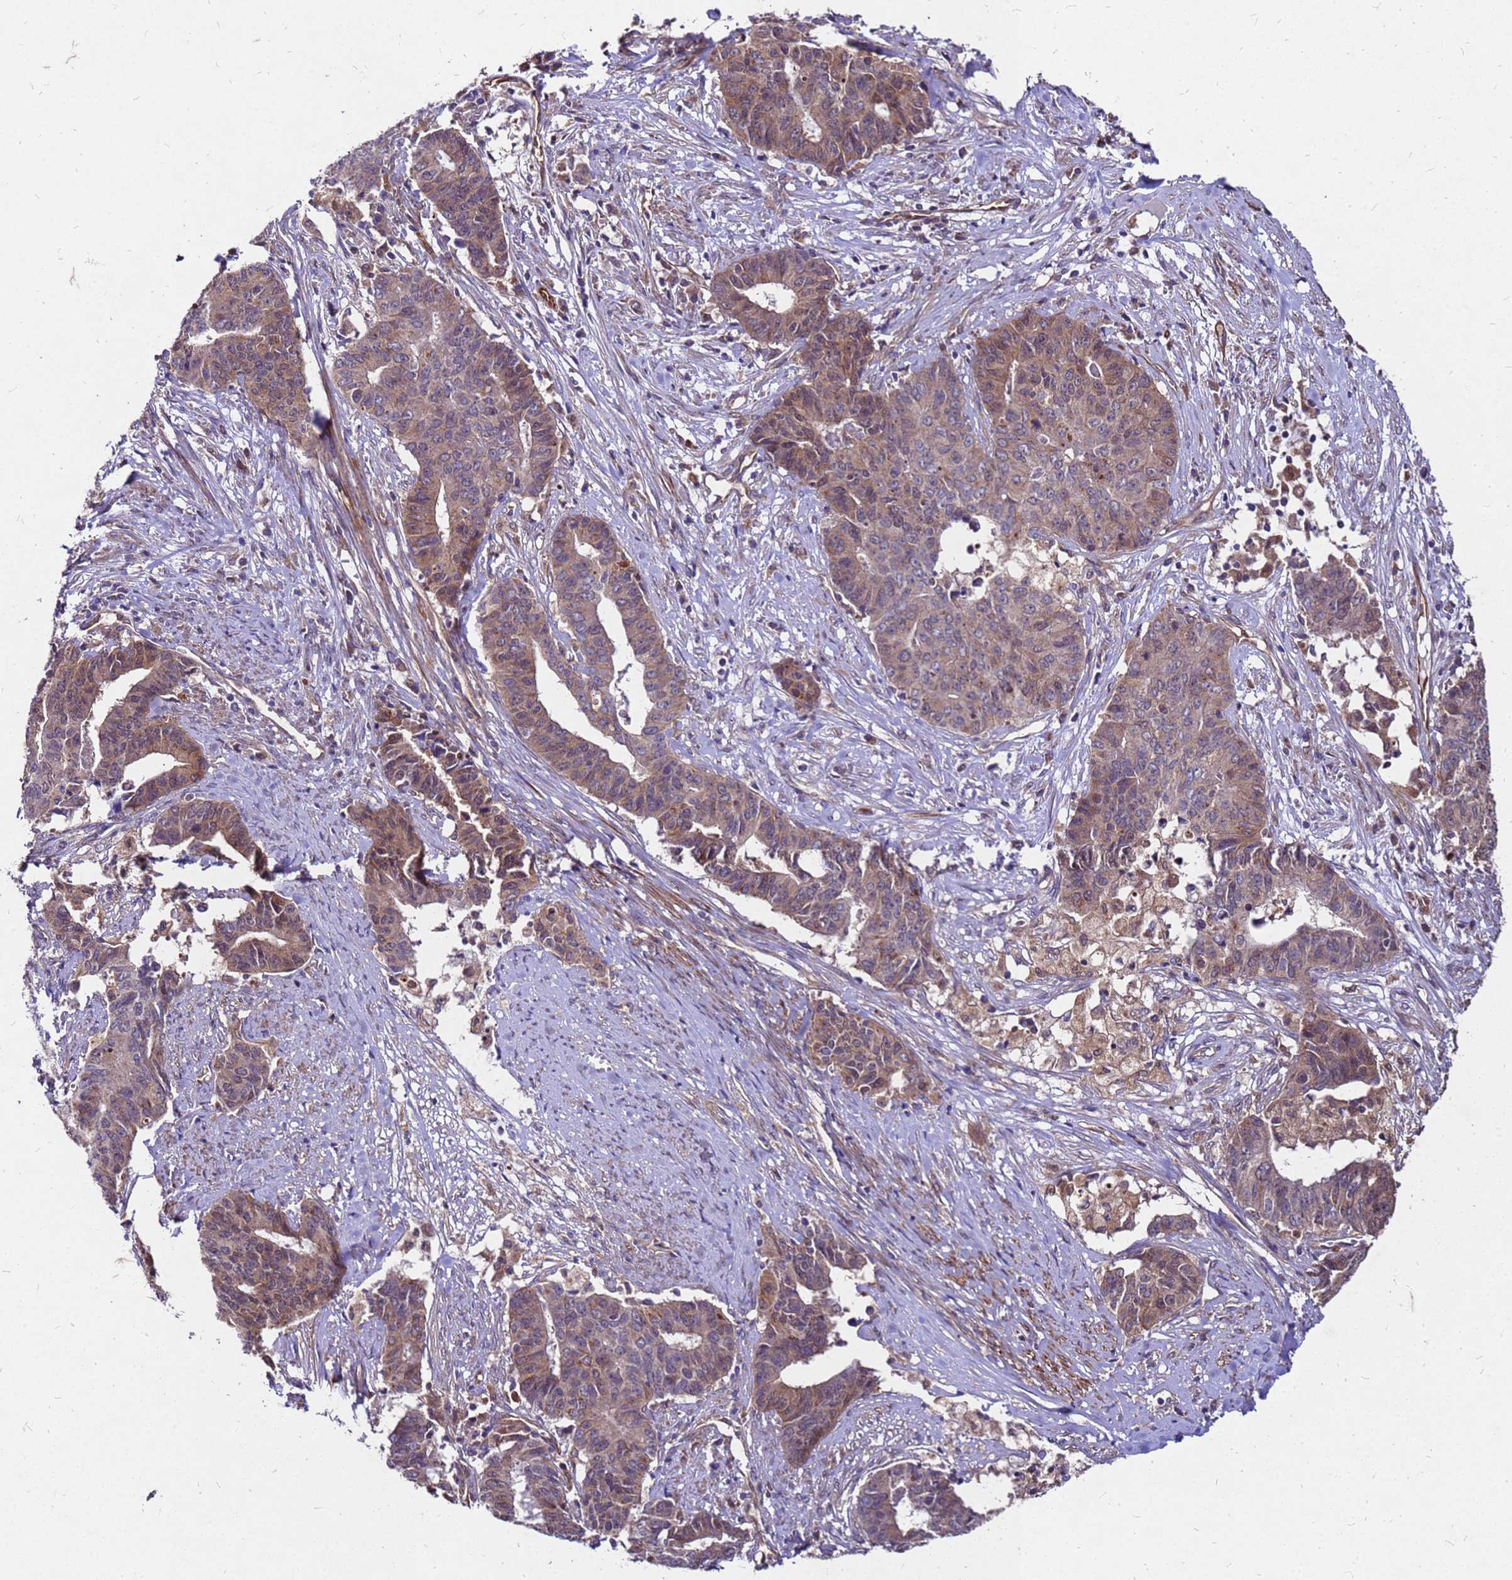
{"staining": {"intensity": "moderate", "quantity": ">75%", "location": "cytoplasmic/membranous"}, "tissue": "endometrial cancer", "cell_type": "Tumor cells", "image_type": "cancer", "snomed": [{"axis": "morphology", "description": "Adenocarcinoma, NOS"}, {"axis": "topography", "description": "Endometrium"}], "caption": "The photomicrograph reveals a brown stain indicating the presence of a protein in the cytoplasmic/membranous of tumor cells in endometrial cancer (adenocarcinoma). The staining is performed using DAB (3,3'-diaminobenzidine) brown chromogen to label protein expression. The nuclei are counter-stained blue using hematoxylin.", "gene": "DUSP23", "patient": {"sex": "female", "age": 59}}